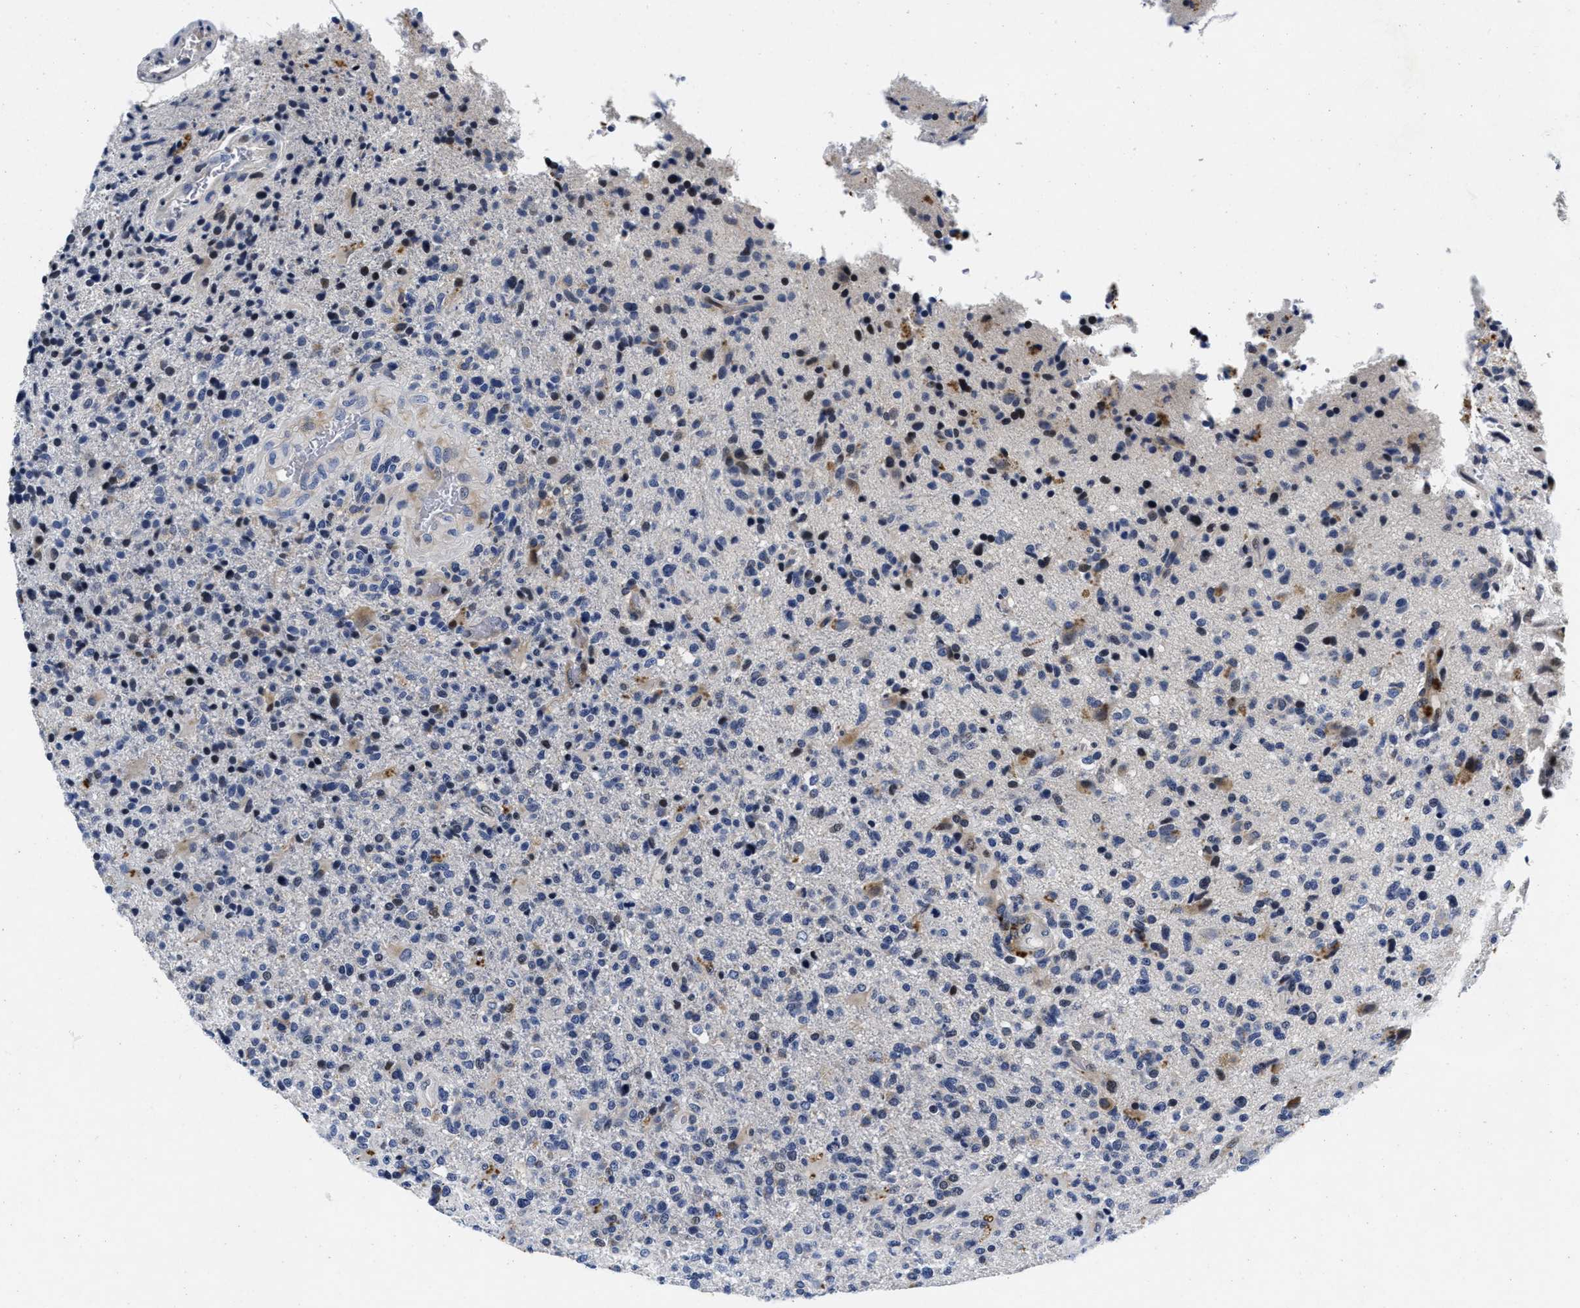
{"staining": {"intensity": "negative", "quantity": "none", "location": "none"}, "tissue": "glioma", "cell_type": "Tumor cells", "image_type": "cancer", "snomed": [{"axis": "morphology", "description": "Glioma, malignant, High grade"}, {"axis": "topography", "description": "Brain"}], "caption": "Tumor cells show no significant expression in glioma.", "gene": "LAD1", "patient": {"sex": "male", "age": 72}}